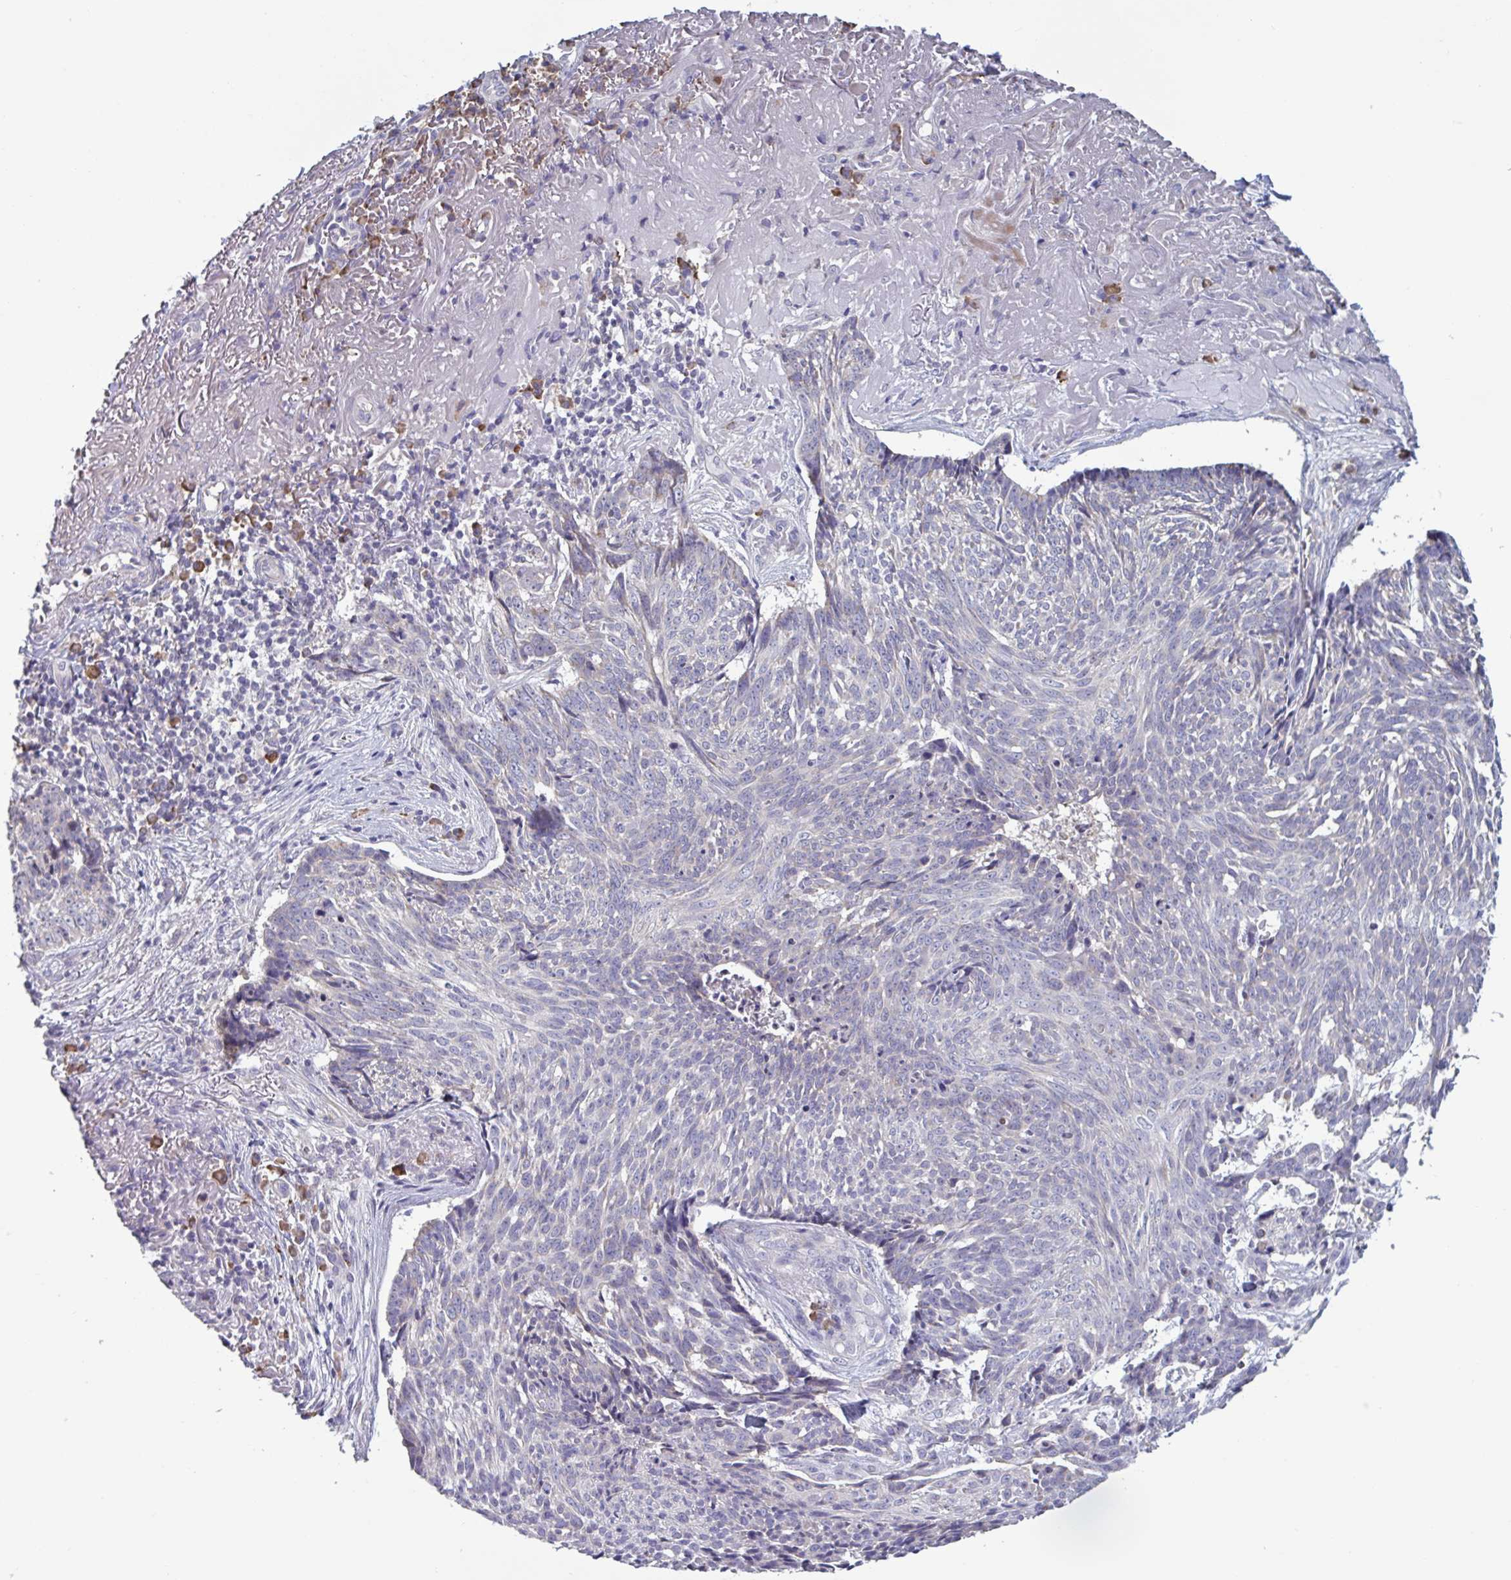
{"staining": {"intensity": "negative", "quantity": "none", "location": "none"}, "tissue": "skin cancer", "cell_type": "Tumor cells", "image_type": "cancer", "snomed": [{"axis": "morphology", "description": "Basal cell carcinoma"}, {"axis": "topography", "description": "Skin"}, {"axis": "topography", "description": "Skin of face"}], "caption": "This photomicrograph is of skin cancer stained with IHC to label a protein in brown with the nuclei are counter-stained blue. There is no positivity in tumor cells.", "gene": "CD1E", "patient": {"sex": "female", "age": 95}}